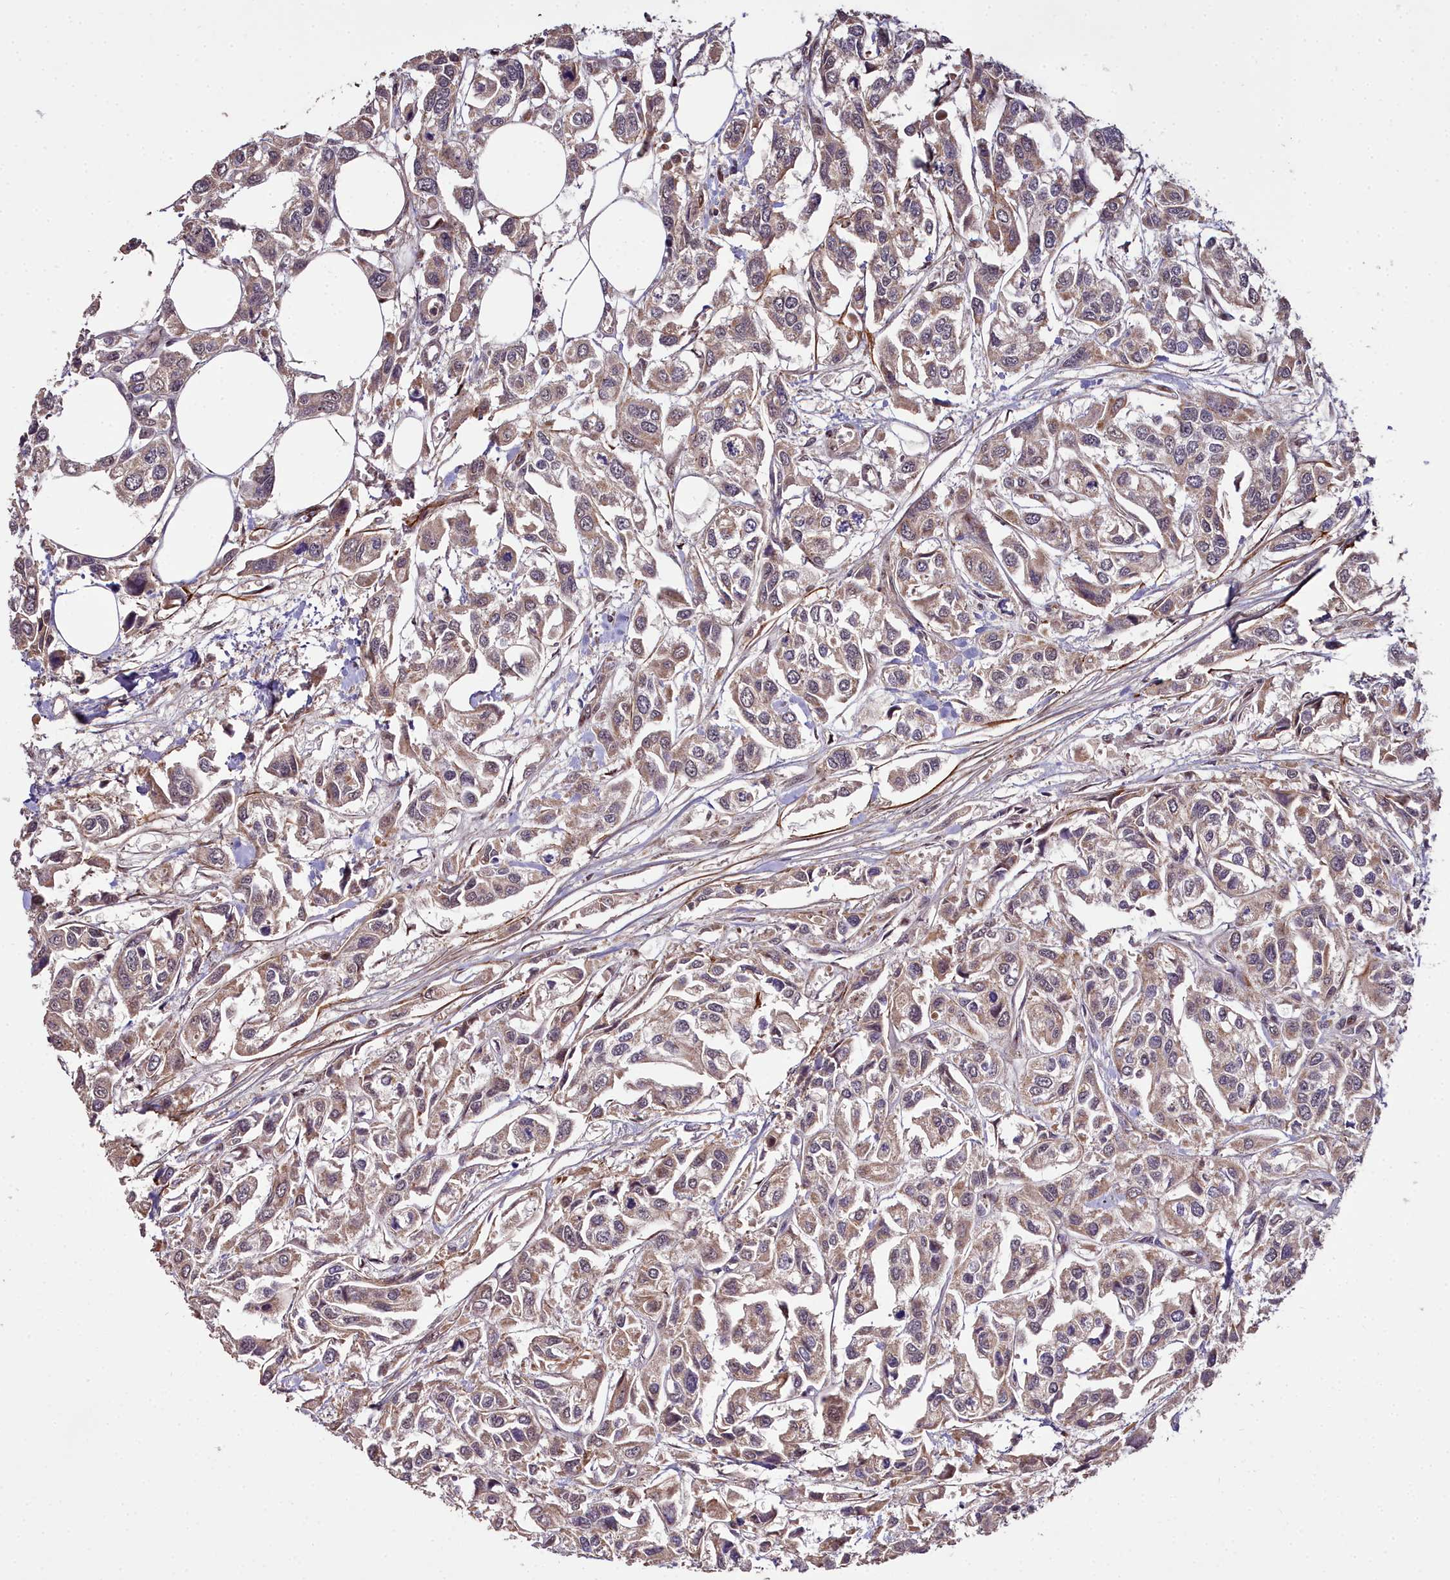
{"staining": {"intensity": "weak", "quantity": ">75%", "location": "cytoplasmic/membranous"}, "tissue": "urothelial cancer", "cell_type": "Tumor cells", "image_type": "cancer", "snomed": [{"axis": "morphology", "description": "Urothelial carcinoma, High grade"}, {"axis": "topography", "description": "Urinary bladder"}], "caption": "Immunohistochemistry (DAB (3,3'-diaminobenzidine)) staining of human urothelial cancer exhibits weak cytoplasmic/membranous protein positivity in about >75% of tumor cells.", "gene": "MRPS11", "patient": {"sex": "male", "age": 67}}